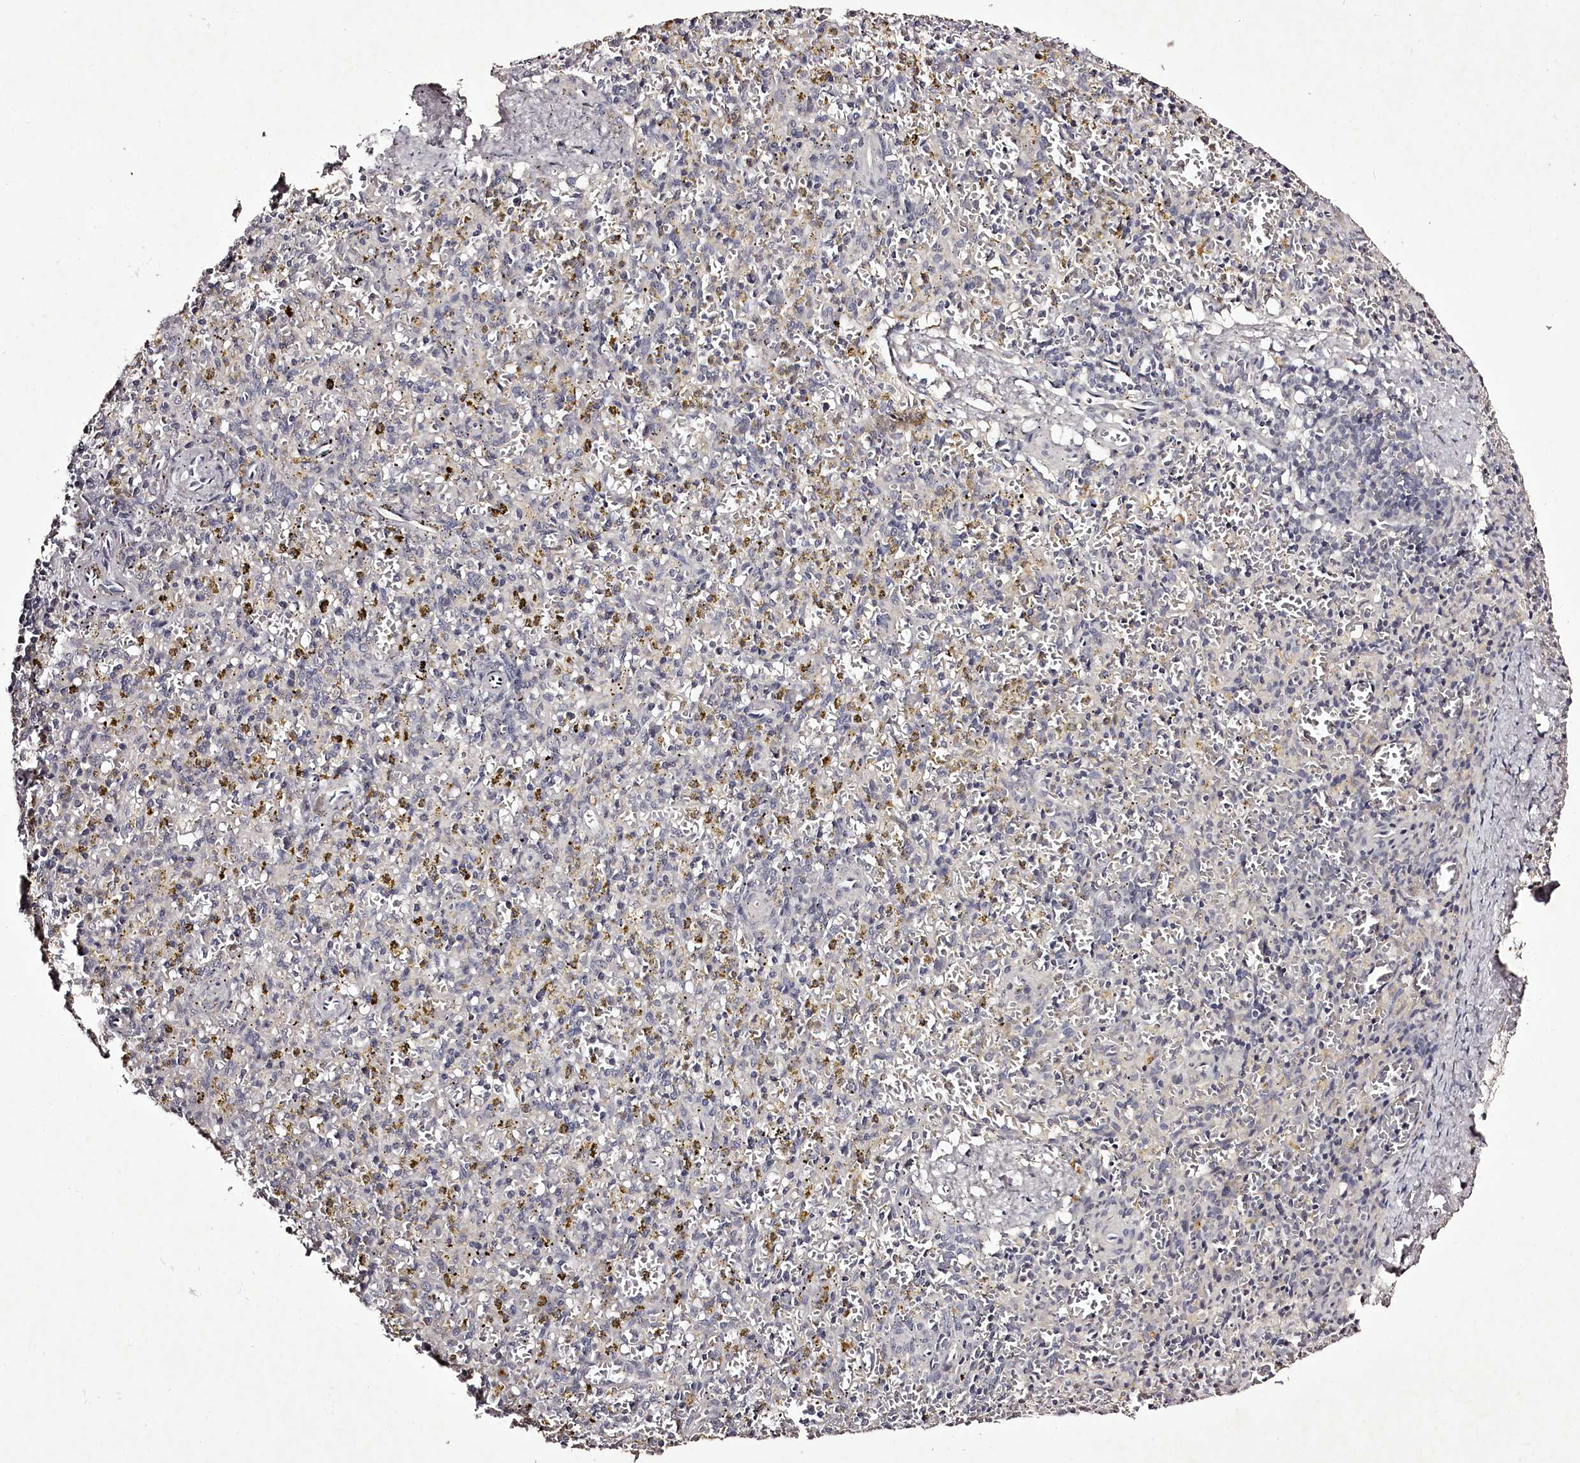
{"staining": {"intensity": "negative", "quantity": "none", "location": "none"}, "tissue": "spleen", "cell_type": "Cells in red pulp", "image_type": "normal", "snomed": [{"axis": "morphology", "description": "Normal tissue, NOS"}, {"axis": "topography", "description": "Spleen"}], "caption": "Unremarkable spleen was stained to show a protein in brown. There is no significant expression in cells in red pulp.", "gene": "RBMXL2", "patient": {"sex": "male", "age": 72}}